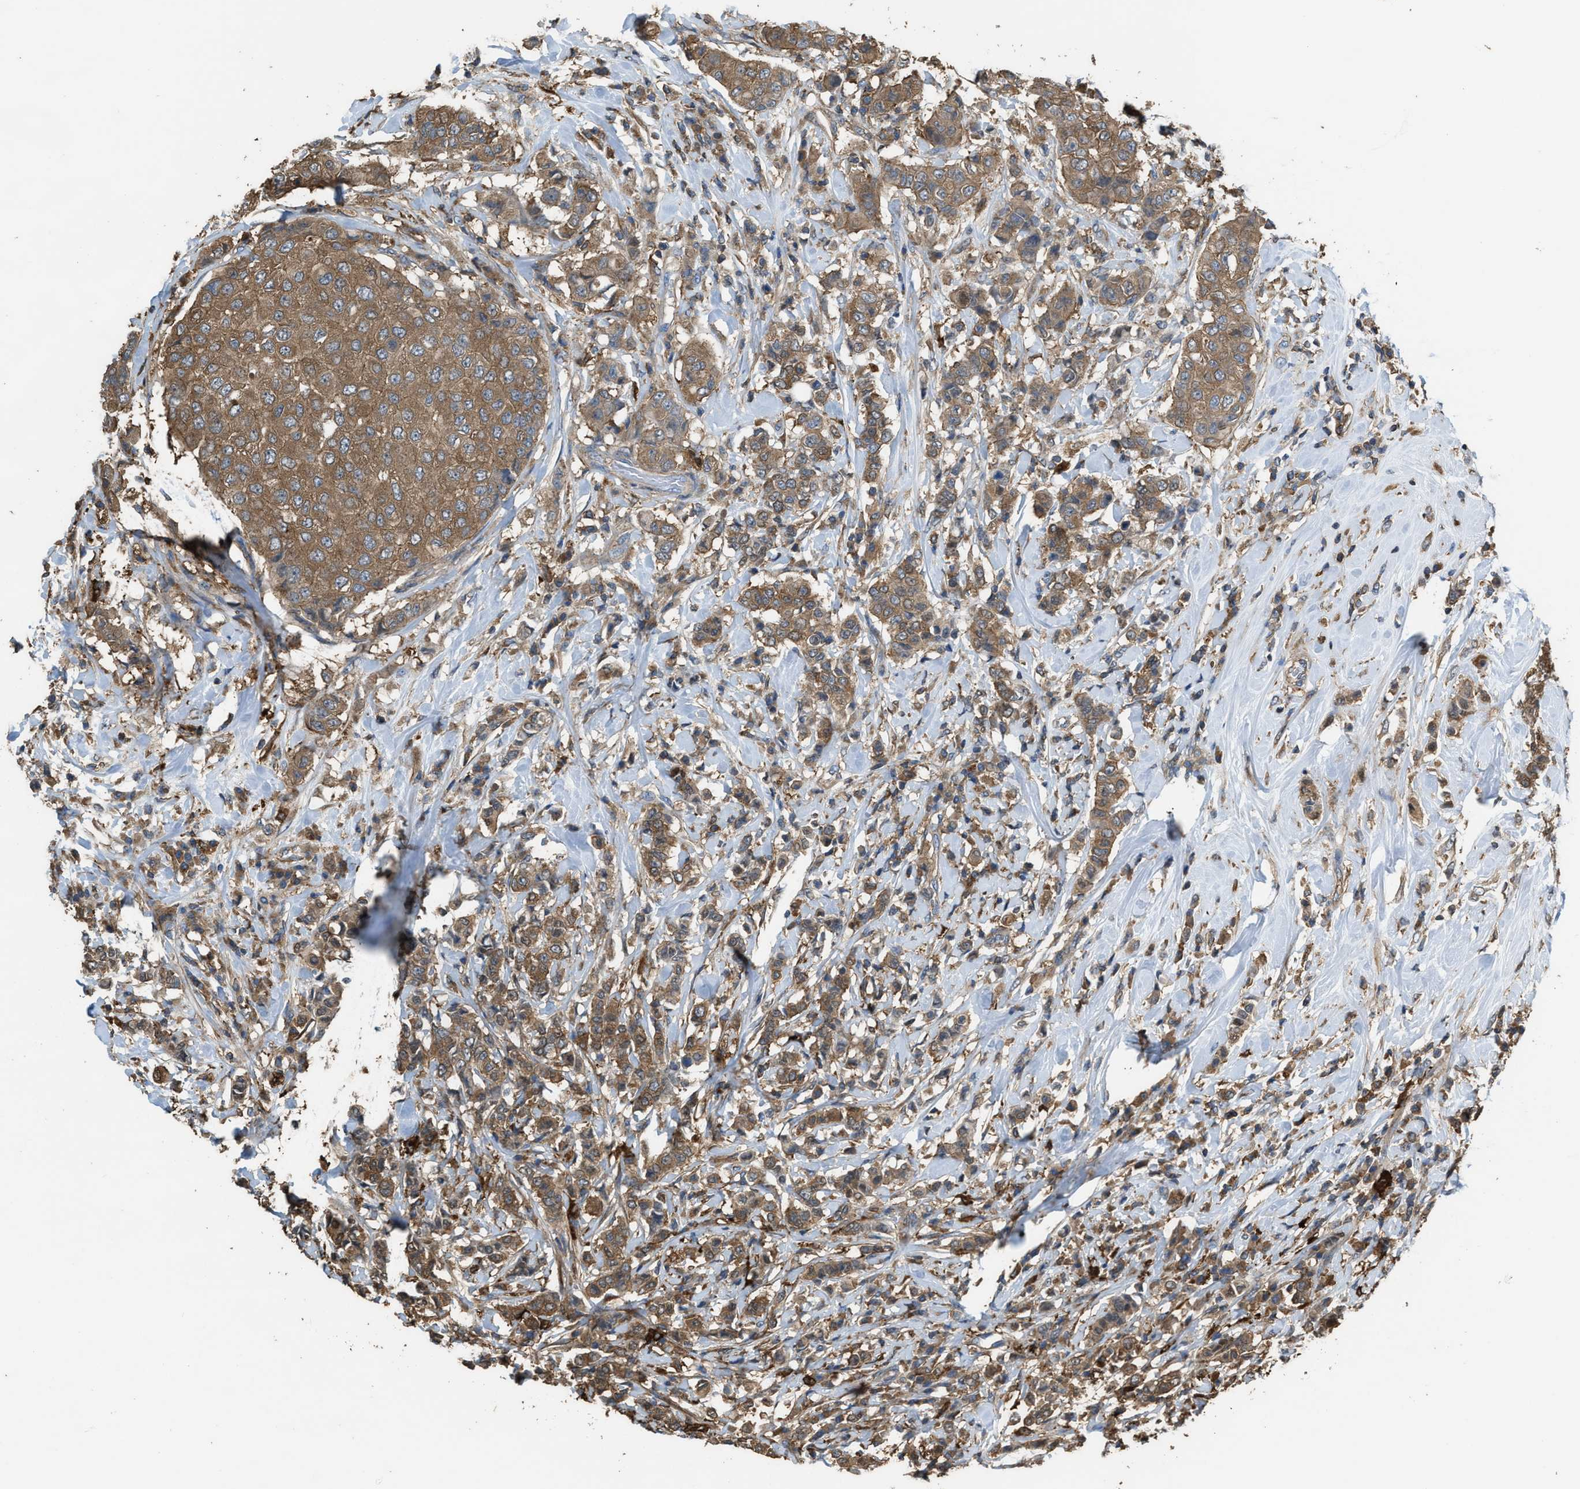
{"staining": {"intensity": "moderate", "quantity": ">75%", "location": "cytoplasmic/membranous"}, "tissue": "breast cancer", "cell_type": "Tumor cells", "image_type": "cancer", "snomed": [{"axis": "morphology", "description": "Duct carcinoma"}, {"axis": "topography", "description": "Breast"}], "caption": "Moderate cytoplasmic/membranous protein positivity is identified in approximately >75% of tumor cells in infiltrating ductal carcinoma (breast).", "gene": "ATIC", "patient": {"sex": "female", "age": 27}}